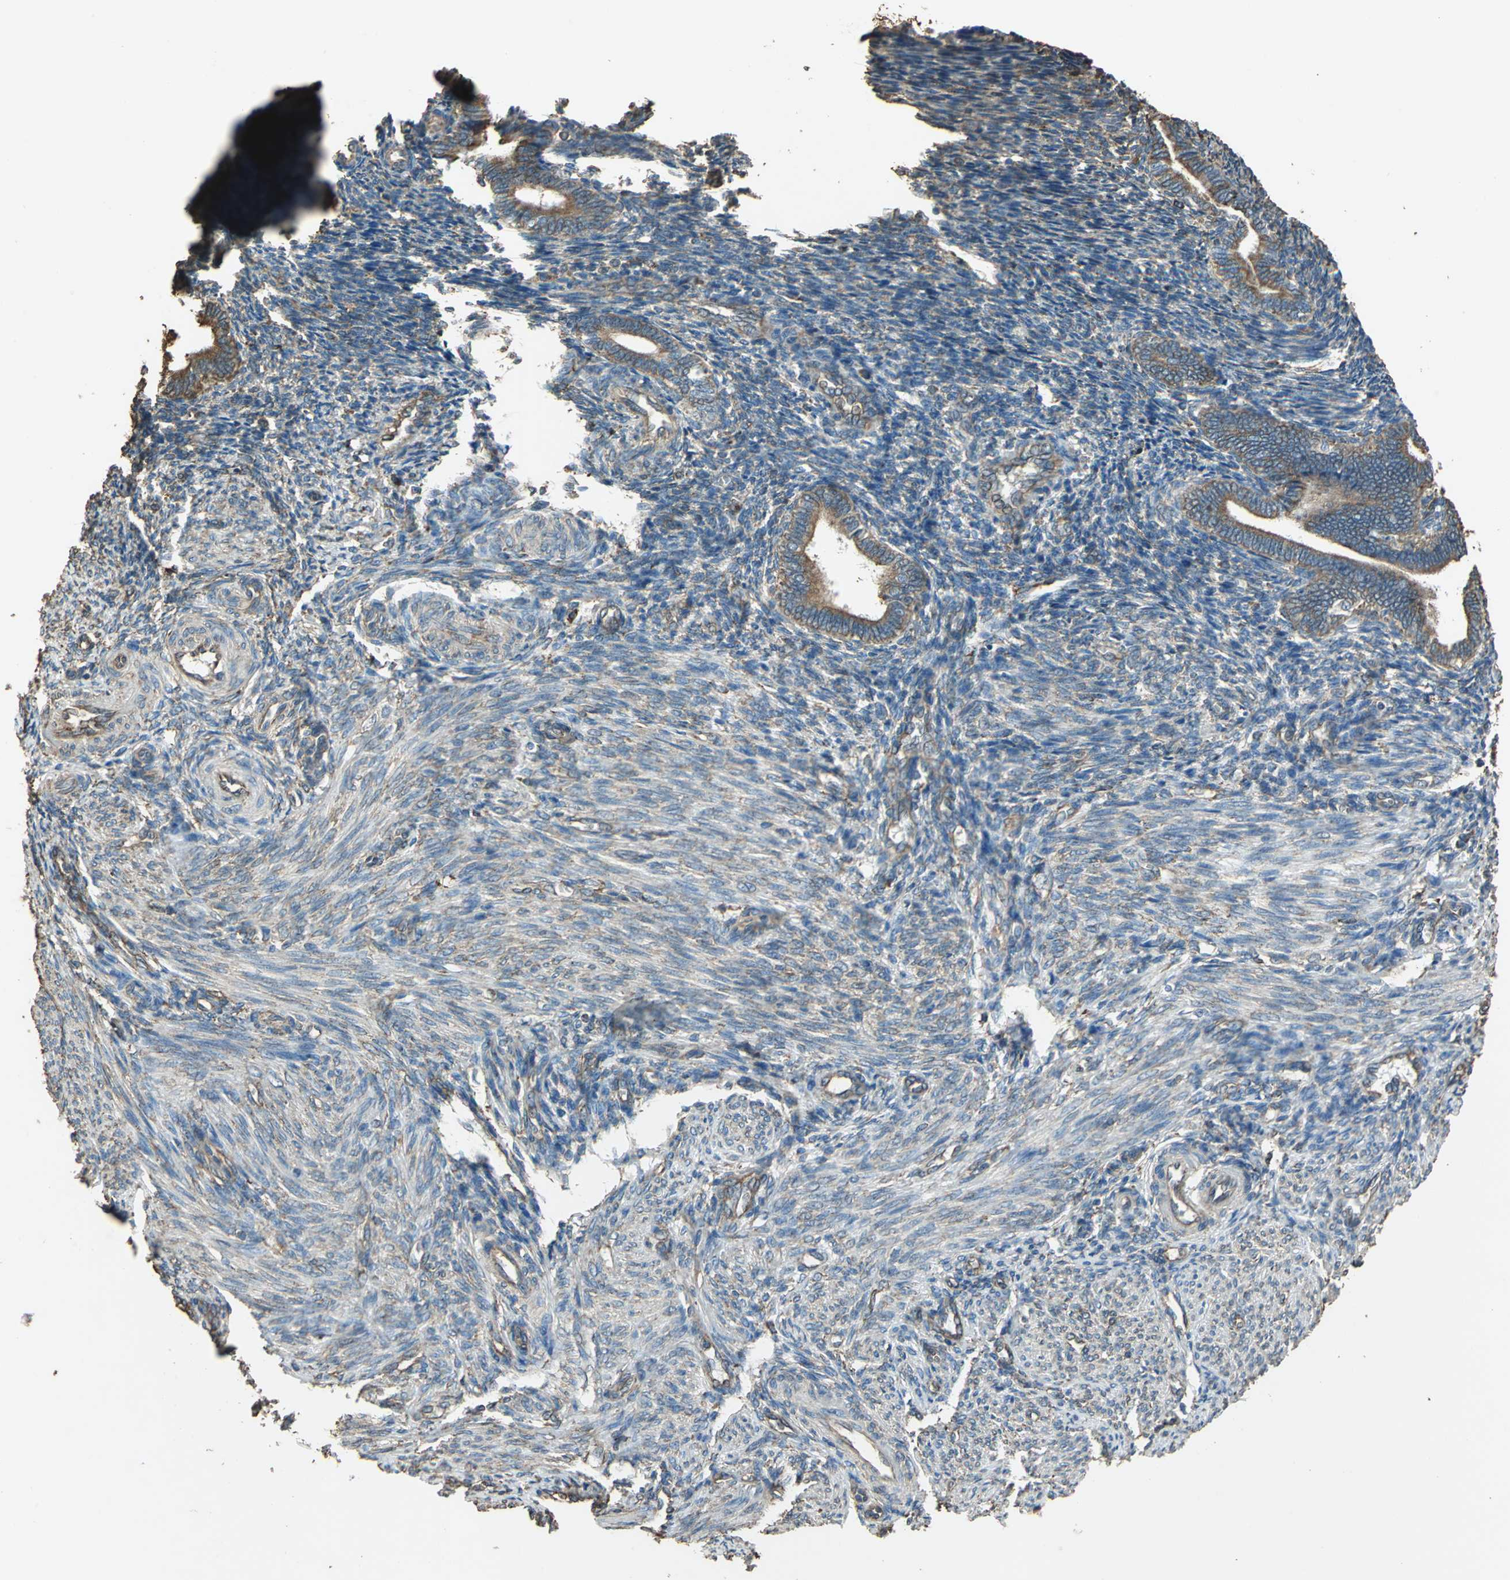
{"staining": {"intensity": "moderate", "quantity": ">75%", "location": "cytoplasmic/membranous"}, "tissue": "endometrium", "cell_type": "Cells in endometrial stroma", "image_type": "normal", "snomed": [{"axis": "morphology", "description": "Normal tissue, NOS"}, {"axis": "topography", "description": "Endometrium"}], "caption": "Brown immunohistochemical staining in unremarkable endometrium displays moderate cytoplasmic/membranous expression in about >75% of cells in endometrial stroma. Nuclei are stained in blue.", "gene": "GPANK1", "patient": {"sex": "female", "age": 27}}